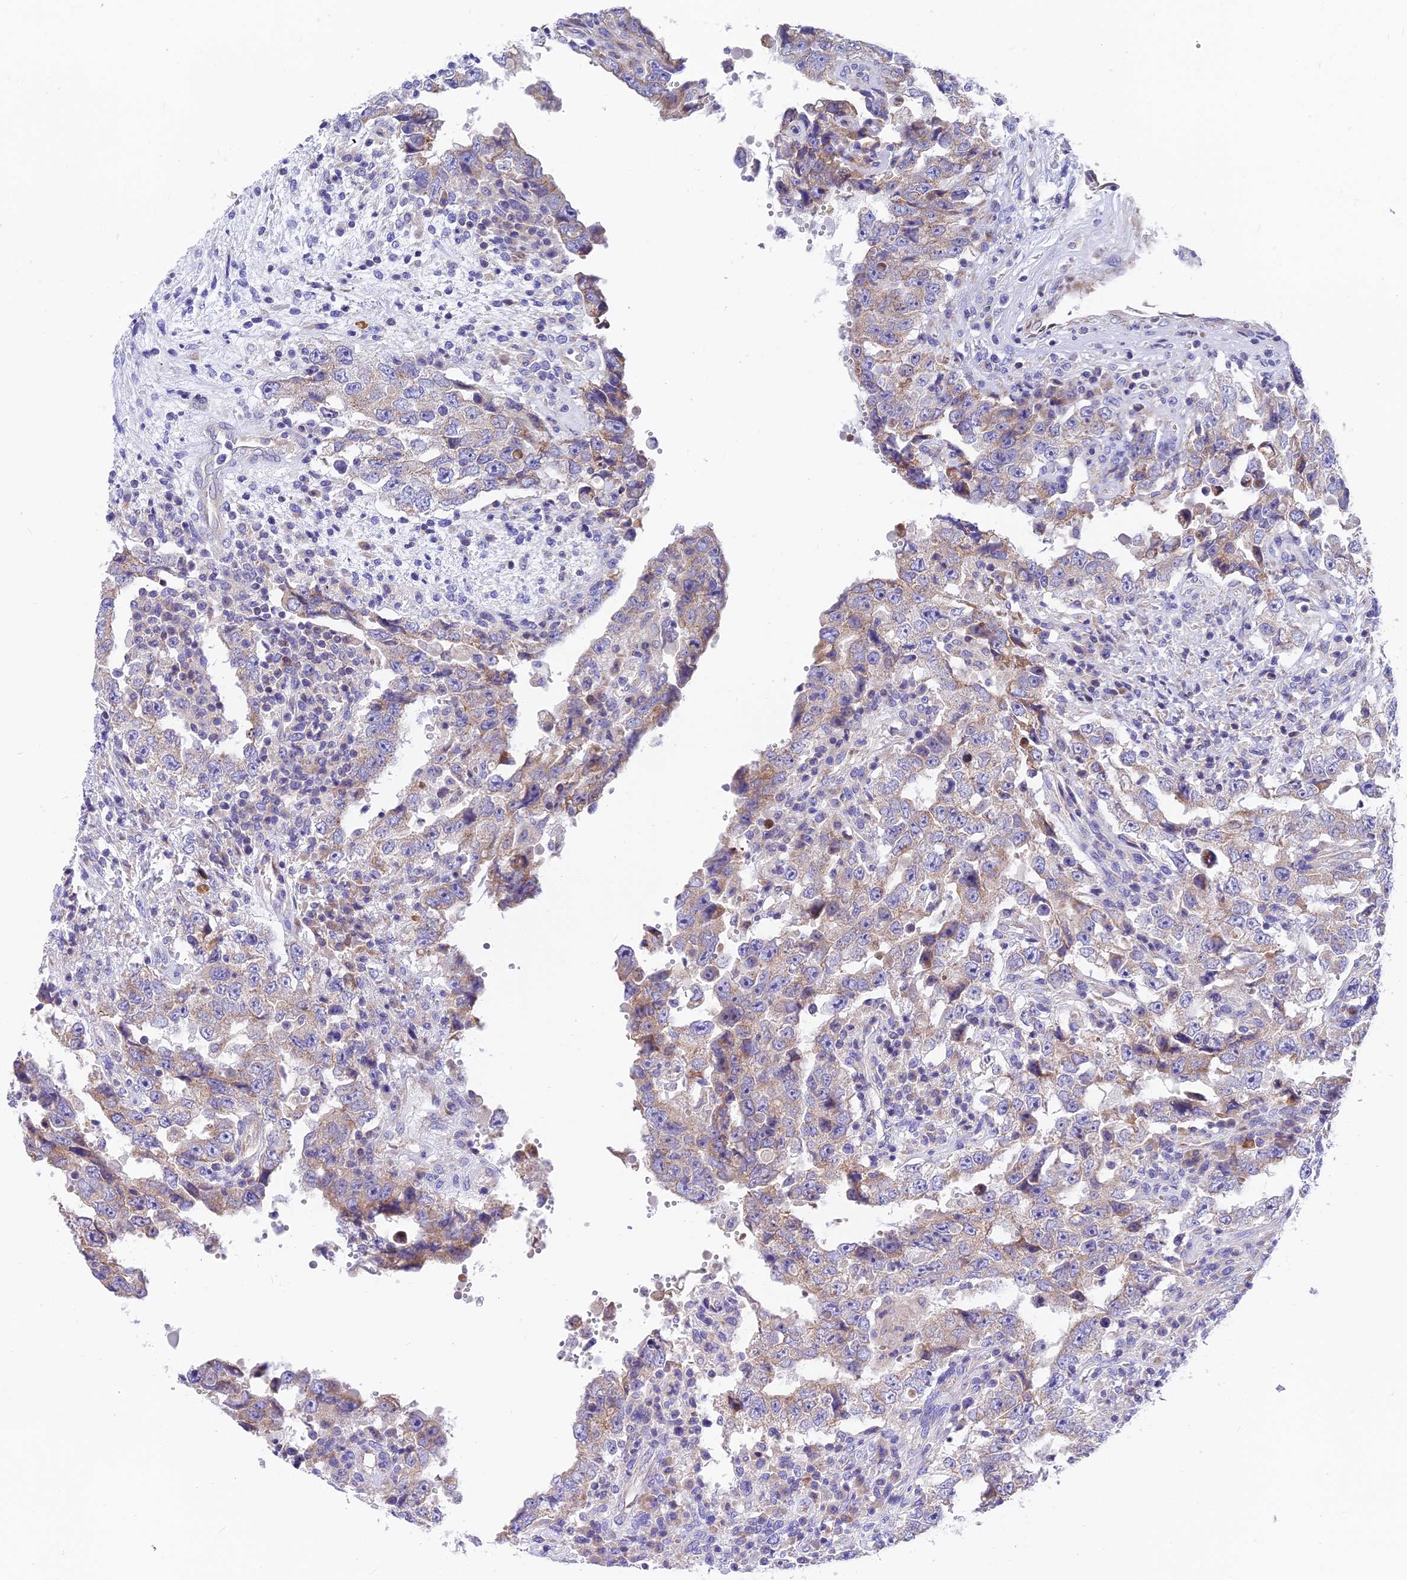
{"staining": {"intensity": "weak", "quantity": "25%-75%", "location": "cytoplasmic/membranous"}, "tissue": "testis cancer", "cell_type": "Tumor cells", "image_type": "cancer", "snomed": [{"axis": "morphology", "description": "Carcinoma, Embryonal, NOS"}, {"axis": "topography", "description": "Testis"}], "caption": "Brown immunohistochemical staining in testis cancer (embryonal carcinoma) displays weak cytoplasmic/membranous expression in approximately 25%-75% of tumor cells.", "gene": "MVB12A", "patient": {"sex": "male", "age": 26}}